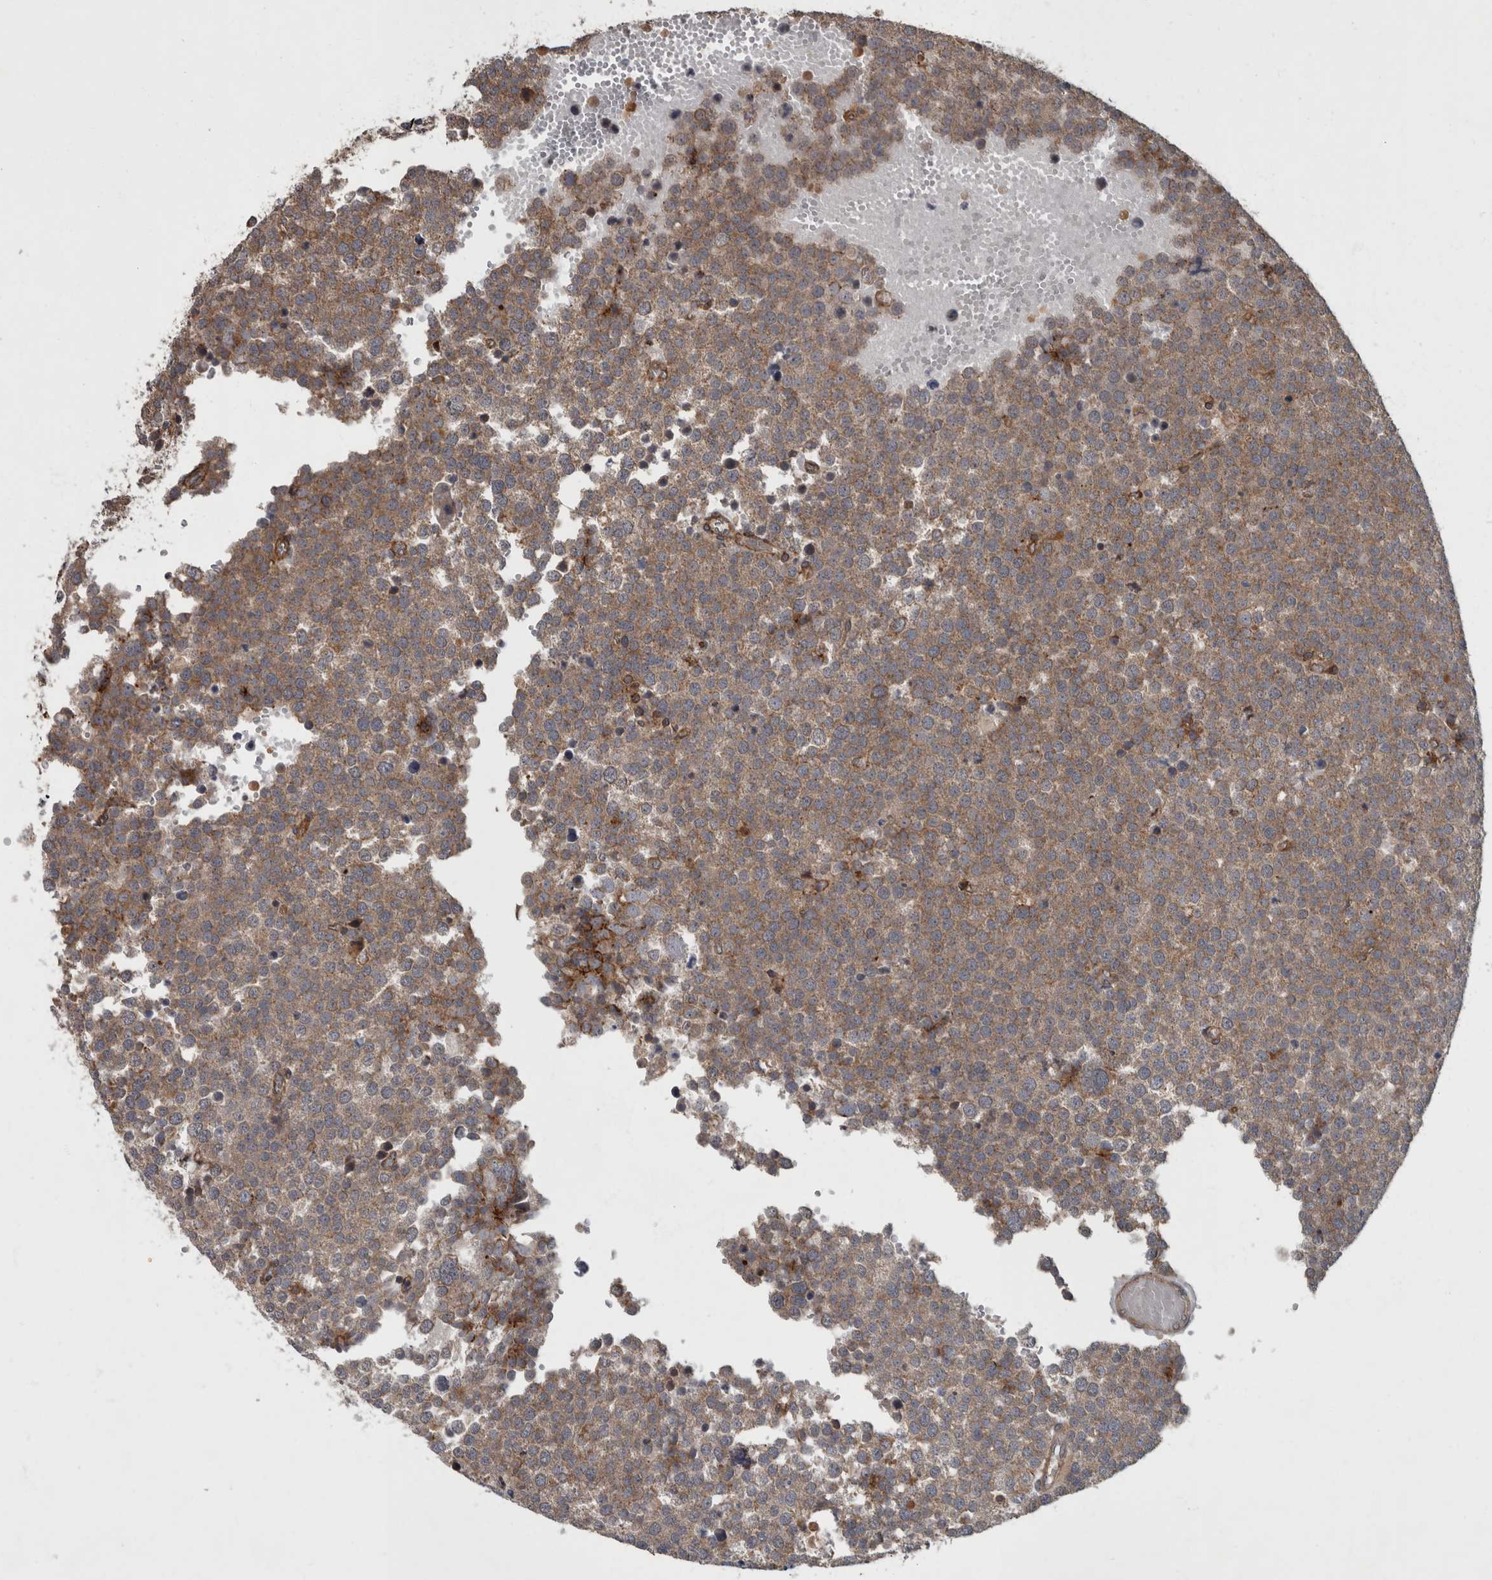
{"staining": {"intensity": "moderate", "quantity": ">75%", "location": "cytoplasmic/membranous"}, "tissue": "testis cancer", "cell_type": "Tumor cells", "image_type": "cancer", "snomed": [{"axis": "morphology", "description": "Seminoma, NOS"}, {"axis": "topography", "description": "Testis"}], "caption": "Immunohistochemical staining of human testis cancer reveals medium levels of moderate cytoplasmic/membranous protein expression in about >75% of tumor cells. The protein of interest is shown in brown color, while the nuclei are stained blue.", "gene": "VEGFD", "patient": {"sex": "male", "age": 71}}